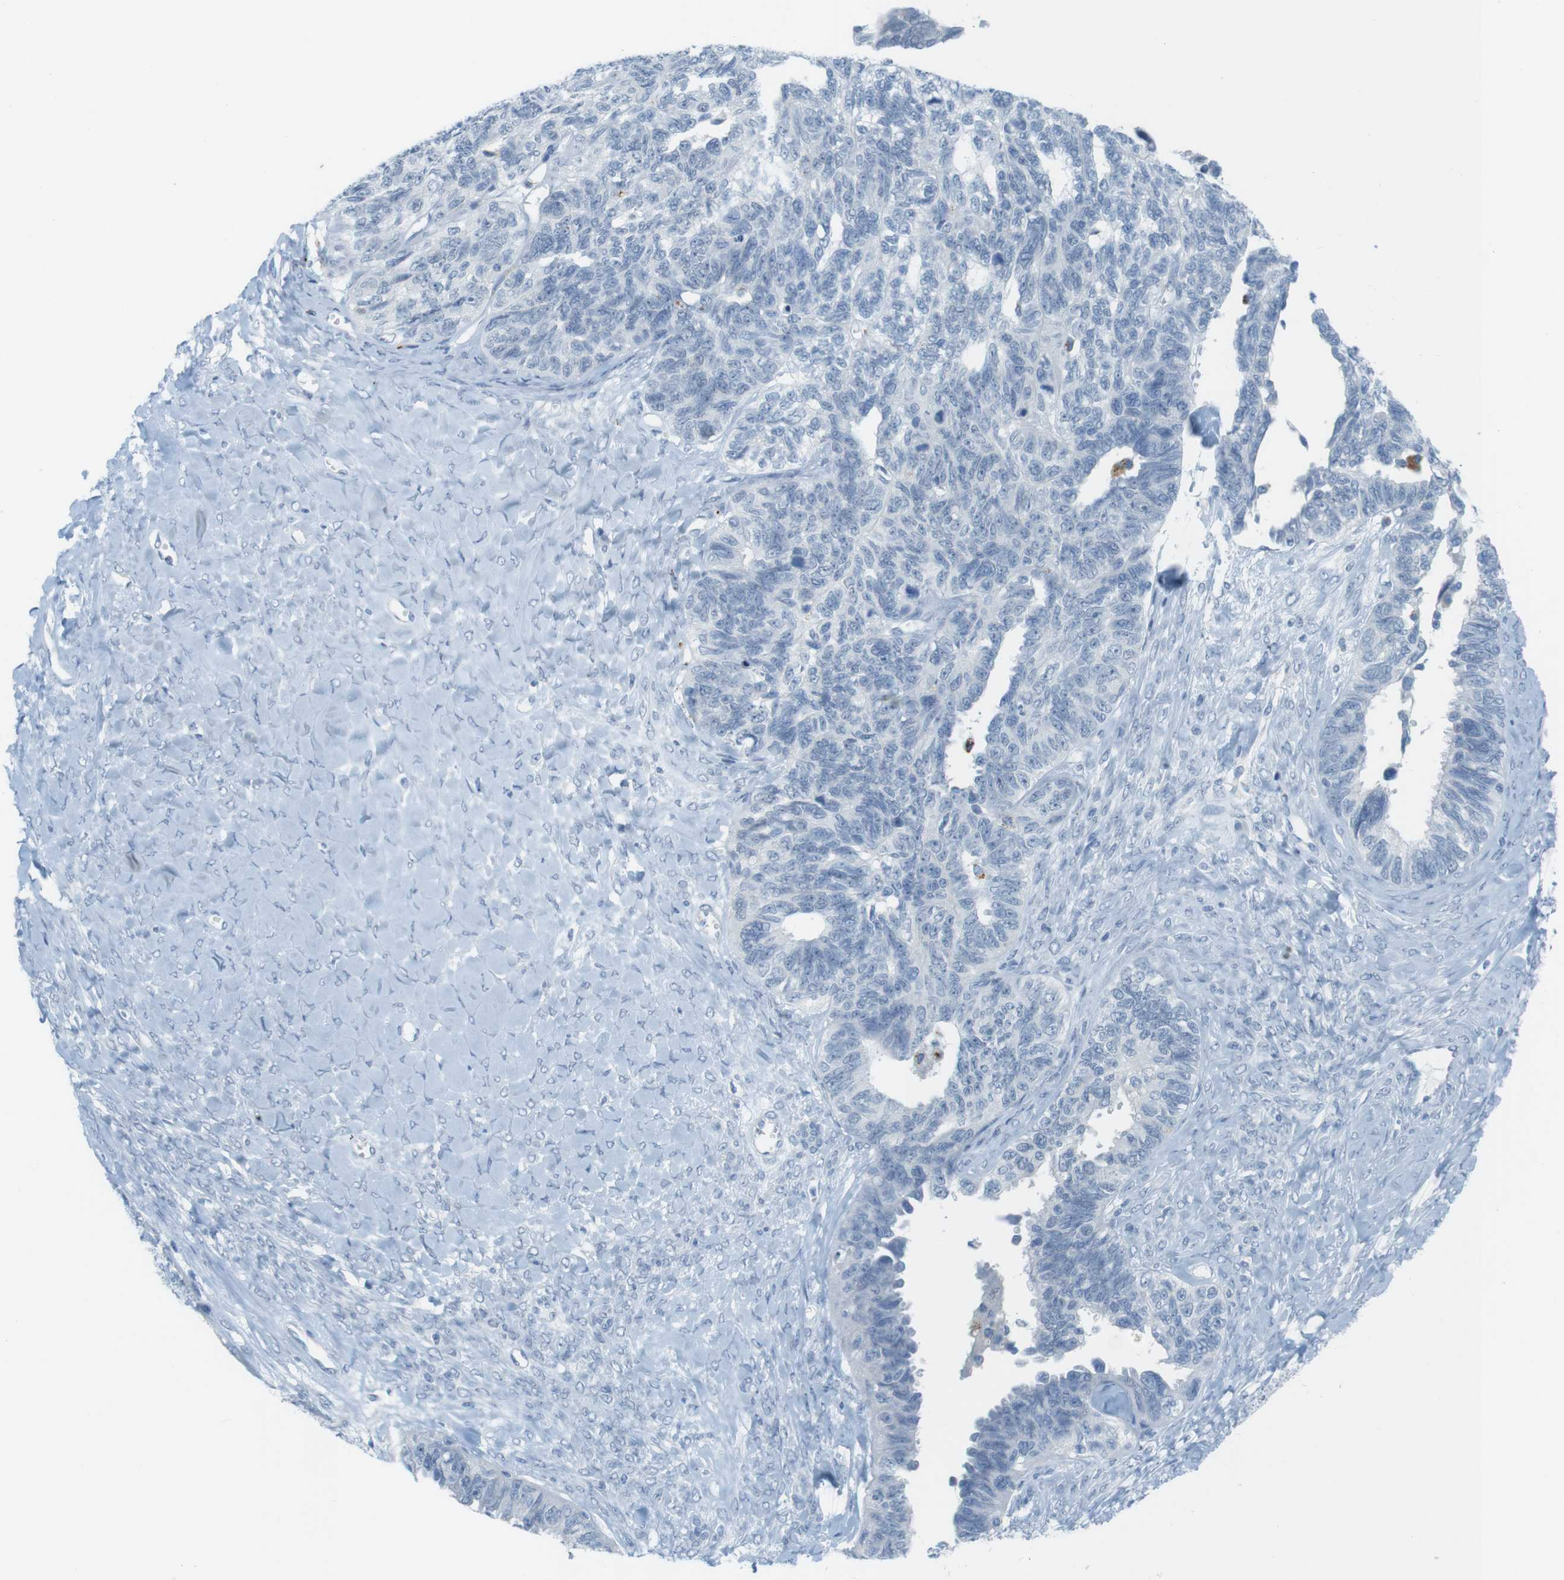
{"staining": {"intensity": "negative", "quantity": "none", "location": "none"}, "tissue": "ovarian cancer", "cell_type": "Tumor cells", "image_type": "cancer", "snomed": [{"axis": "morphology", "description": "Cystadenocarcinoma, serous, NOS"}, {"axis": "topography", "description": "Ovary"}], "caption": "Immunohistochemical staining of human ovarian cancer (serous cystadenocarcinoma) reveals no significant positivity in tumor cells.", "gene": "YIPF1", "patient": {"sex": "female", "age": 79}}